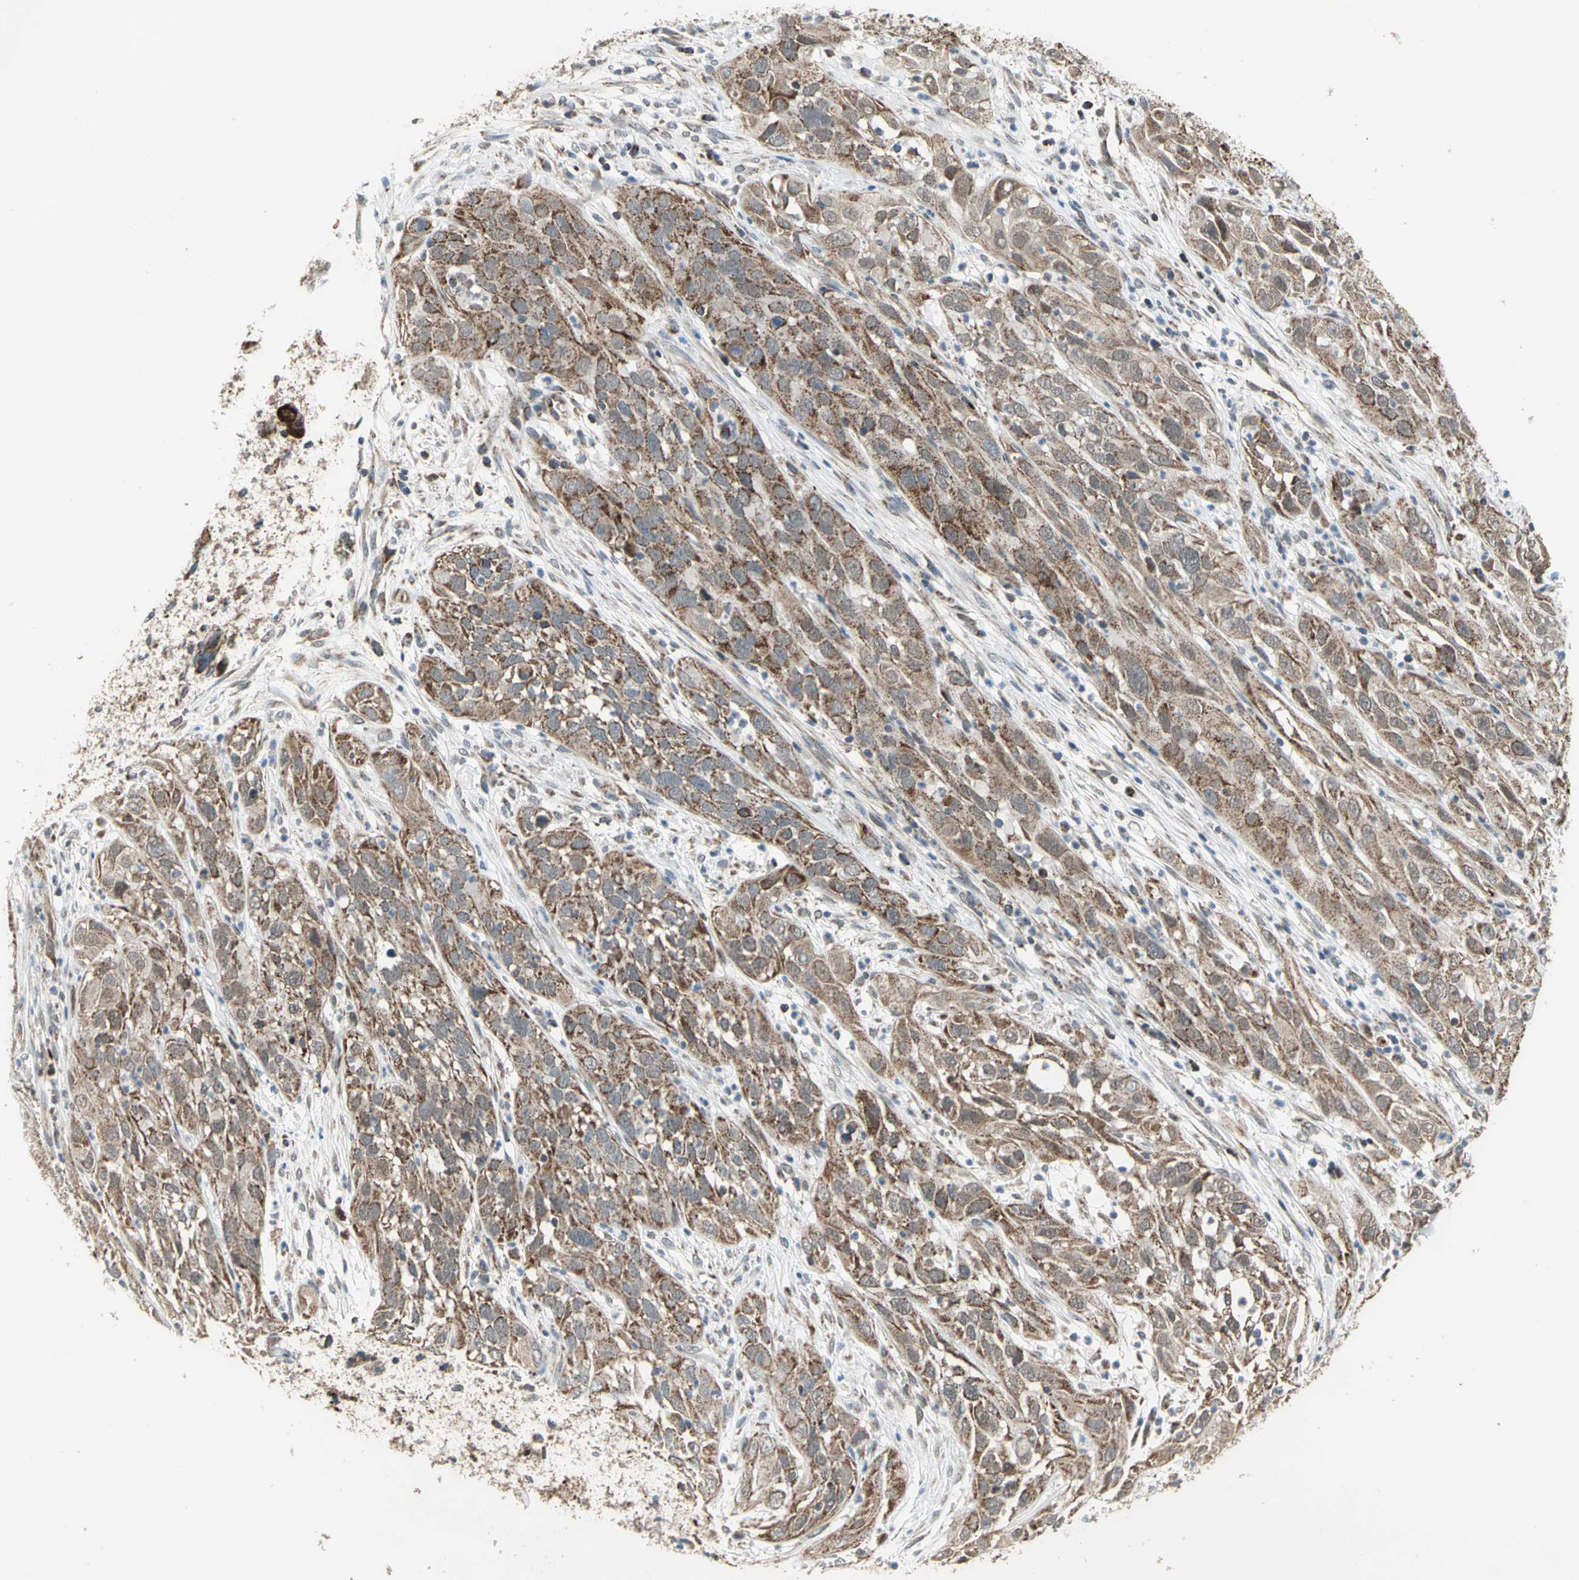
{"staining": {"intensity": "moderate", "quantity": ">75%", "location": "cytoplasmic/membranous"}, "tissue": "cervical cancer", "cell_type": "Tumor cells", "image_type": "cancer", "snomed": [{"axis": "morphology", "description": "Squamous cell carcinoma, NOS"}, {"axis": "topography", "description": "Cervix"}], "caption": "Cervical cancer stained with a protein marker demonstrates moderate staining in tumor cells.", "gene": "MRPS22", "patient": {"sex": "female", "age": 32}}